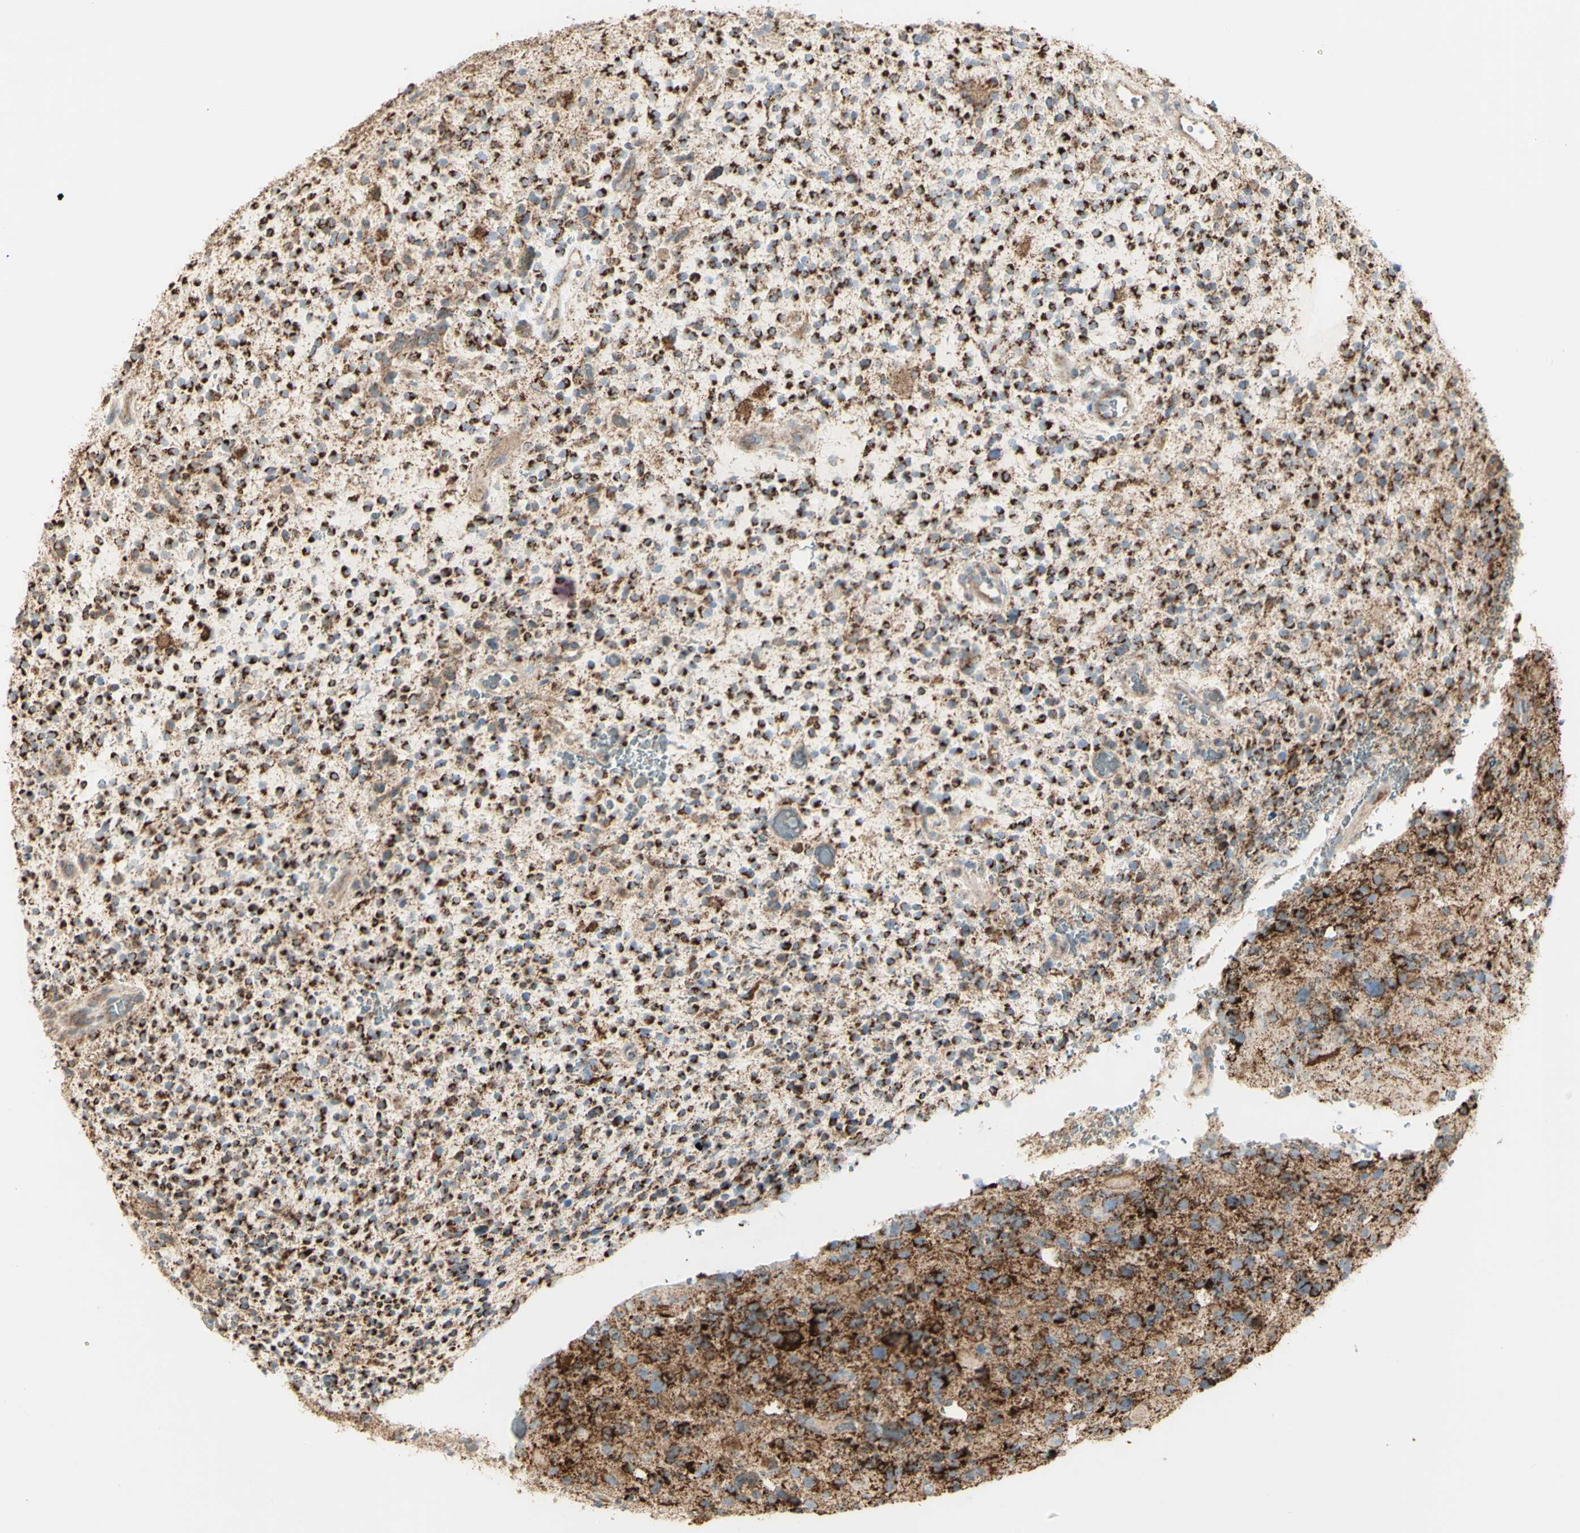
{"staining": {"intensity": "strong", "quantity": ">75%", "location": "cytoplasmic/membranous"}, "tissue": "glioma", "cell_type": "Tumor cells", "image_type": "cancer", "snomed": [{"axis": "morphology", "description": "Glioma, malignant, High grade"}, {"axis": "topography", "description": "Brain"}], "caption": "Protein staining demonstrates strong cytoplasmic/membranous staining in about >75% of tumor cells in malignant high-grade glioma. The staining is performed using DAB (3,3'-diaminobenzidine) brown chromogen to label protein expression. The nuclei are counter-stained blue using hematoxylin.", "gene": "LETM1", "patient": {"sex": "male", "age": 48}}